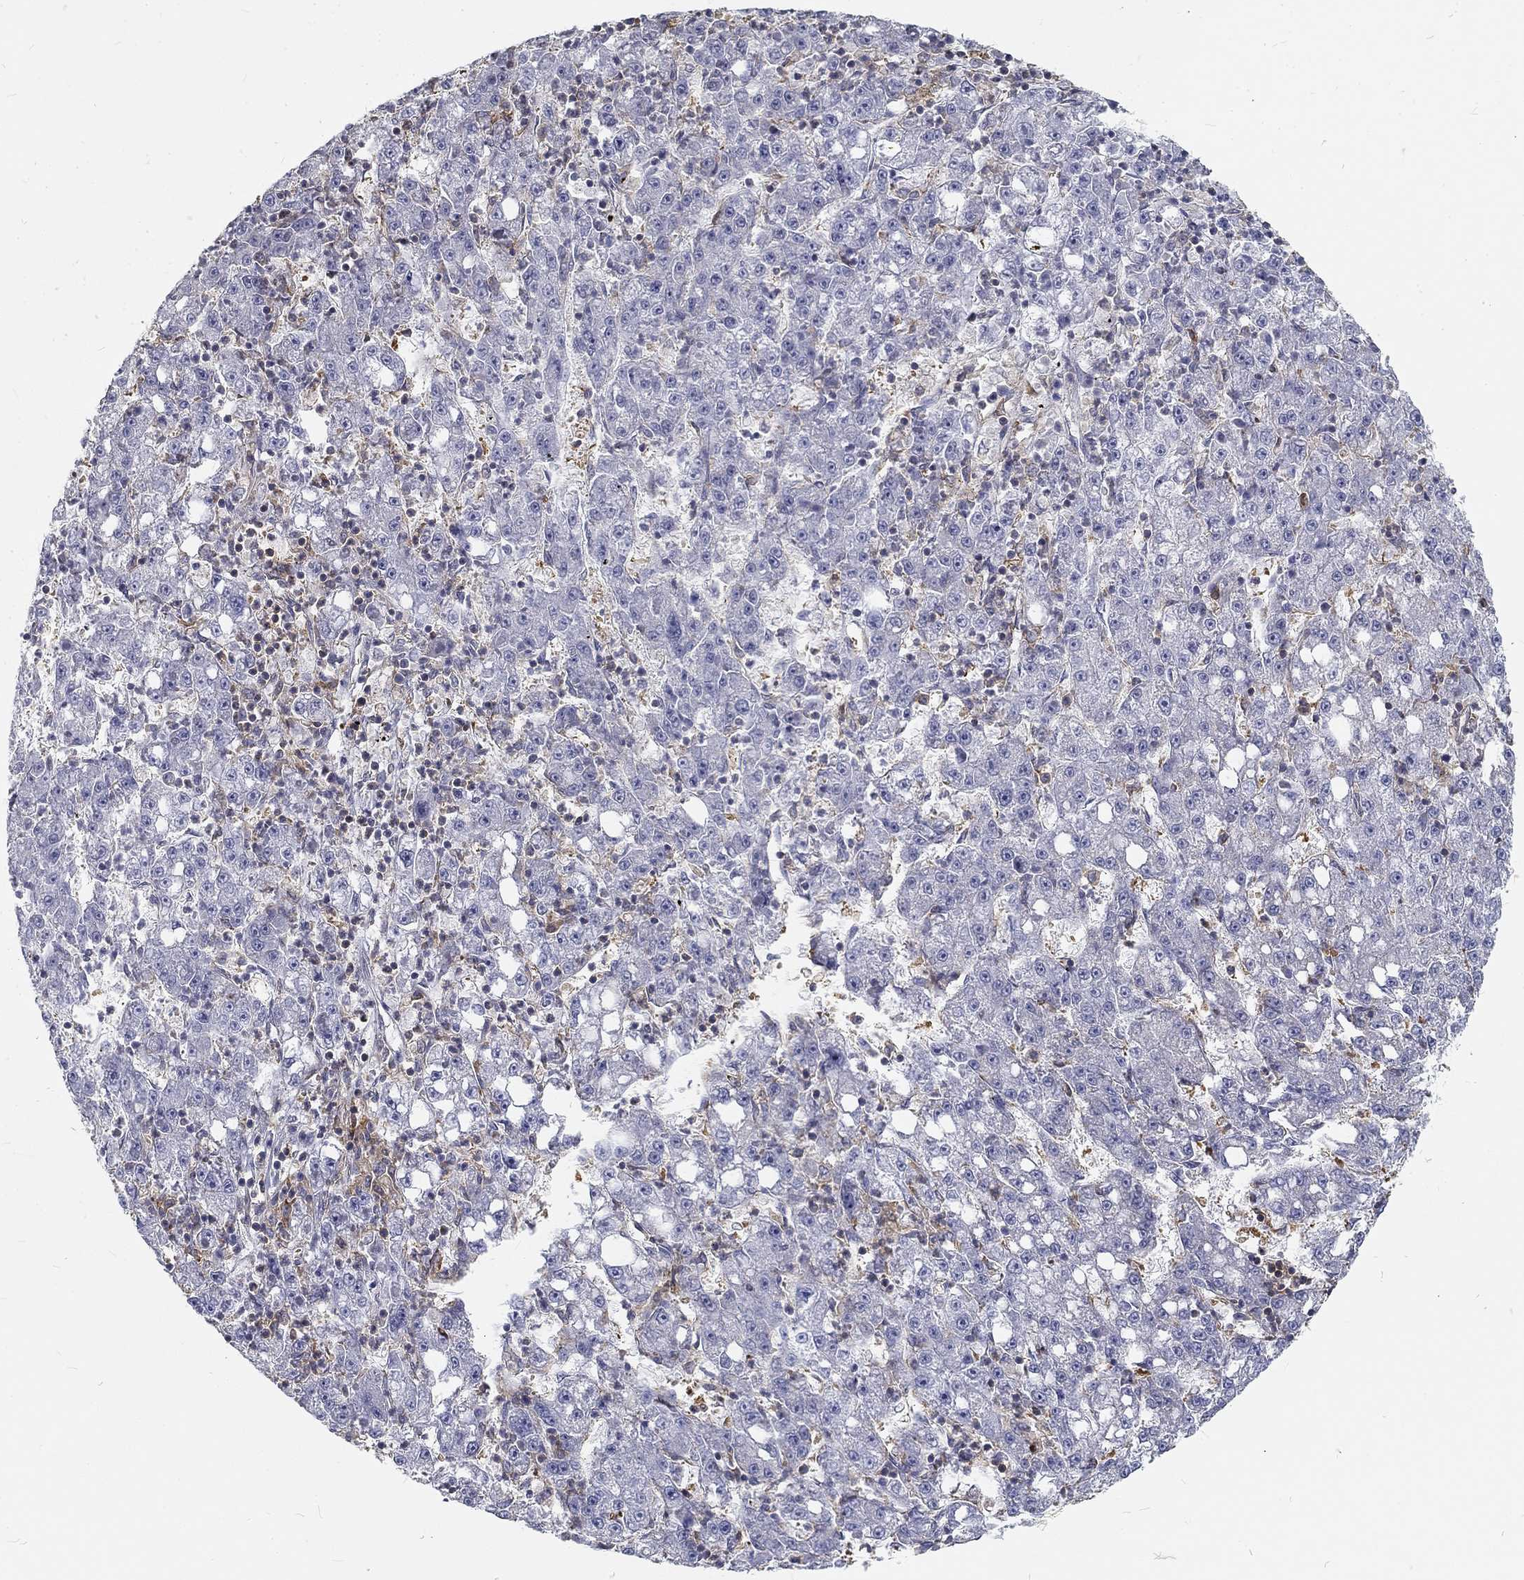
{"staining": {"intensity": "negative", "quantity": "none", "location": "none"}, "tissue": "liver cancer", "cell_type": "Tumor cells", "image_type": "cancer", "snomed": [{"axis": "morphology", "description": "Carcinoma, Hepatocellular, NOS"}, {"axis": "topography", "description": "Liver"}], "caption": "This image is of liver cancer stained with IHC to label a protein in brown with the nuclei are counter-stained blue. There is no staining in tumor cells.", "gene": "MTMR11", "patient": {"sex": "female", "age": 65}}